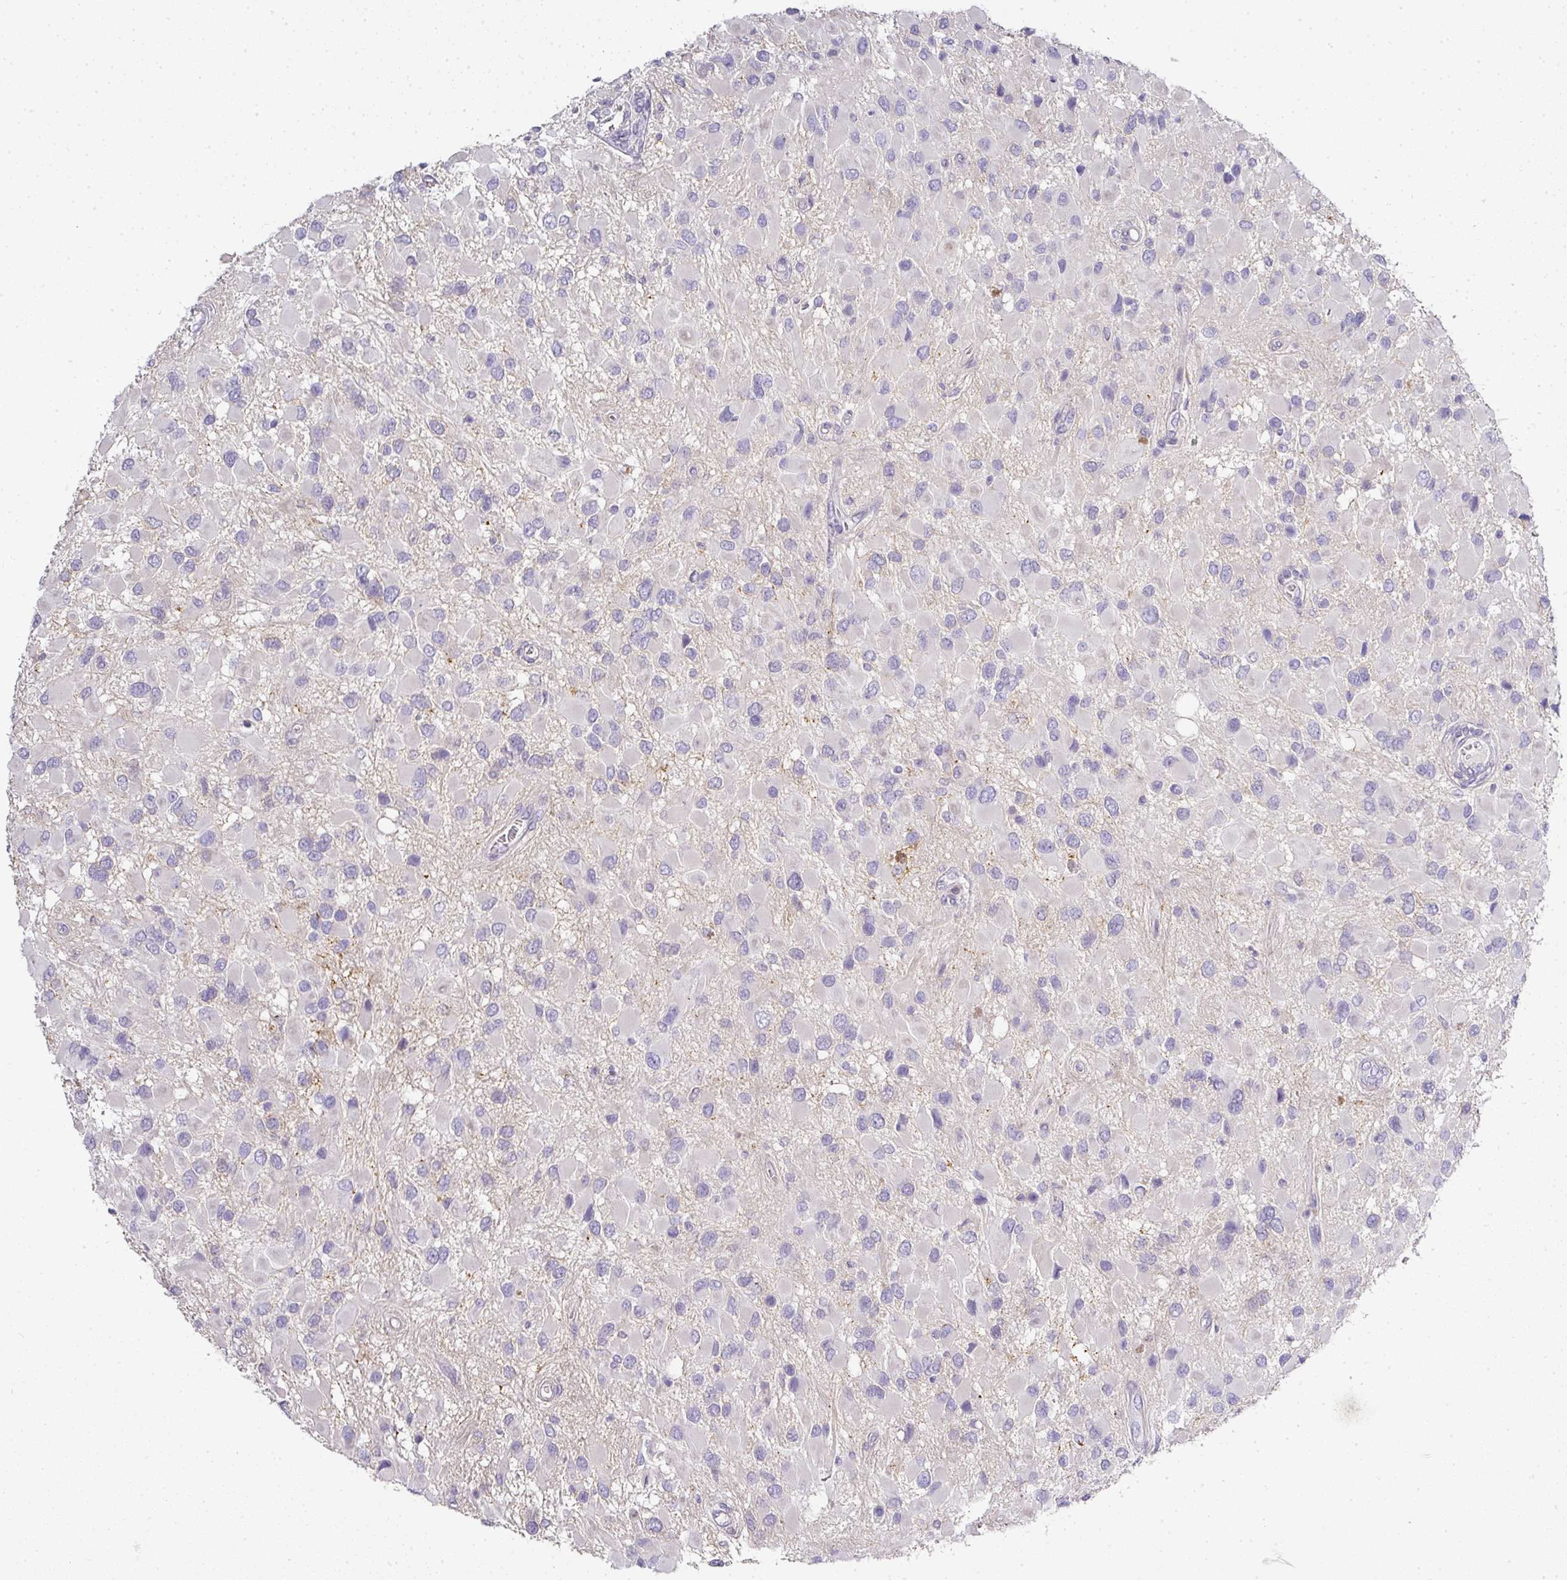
{"staining": {"intensity": "negative", "quantity": "none", "location": "none"}, "tissue": "glioma", "cell_type": "Tumor cells", "image_type": "cancer", "snomed": [{"axis": "morphology", "description": "Glioma, malignant, High grade"}, {"axis": "topography", "description": "Brain"}], "caption": "Immunohistochemical staining of human malignant high-grade glioma reveals no significant positivity in tumor cells.", "gene": "HHEX", "patient": {"sex": "male", "age": 53}}